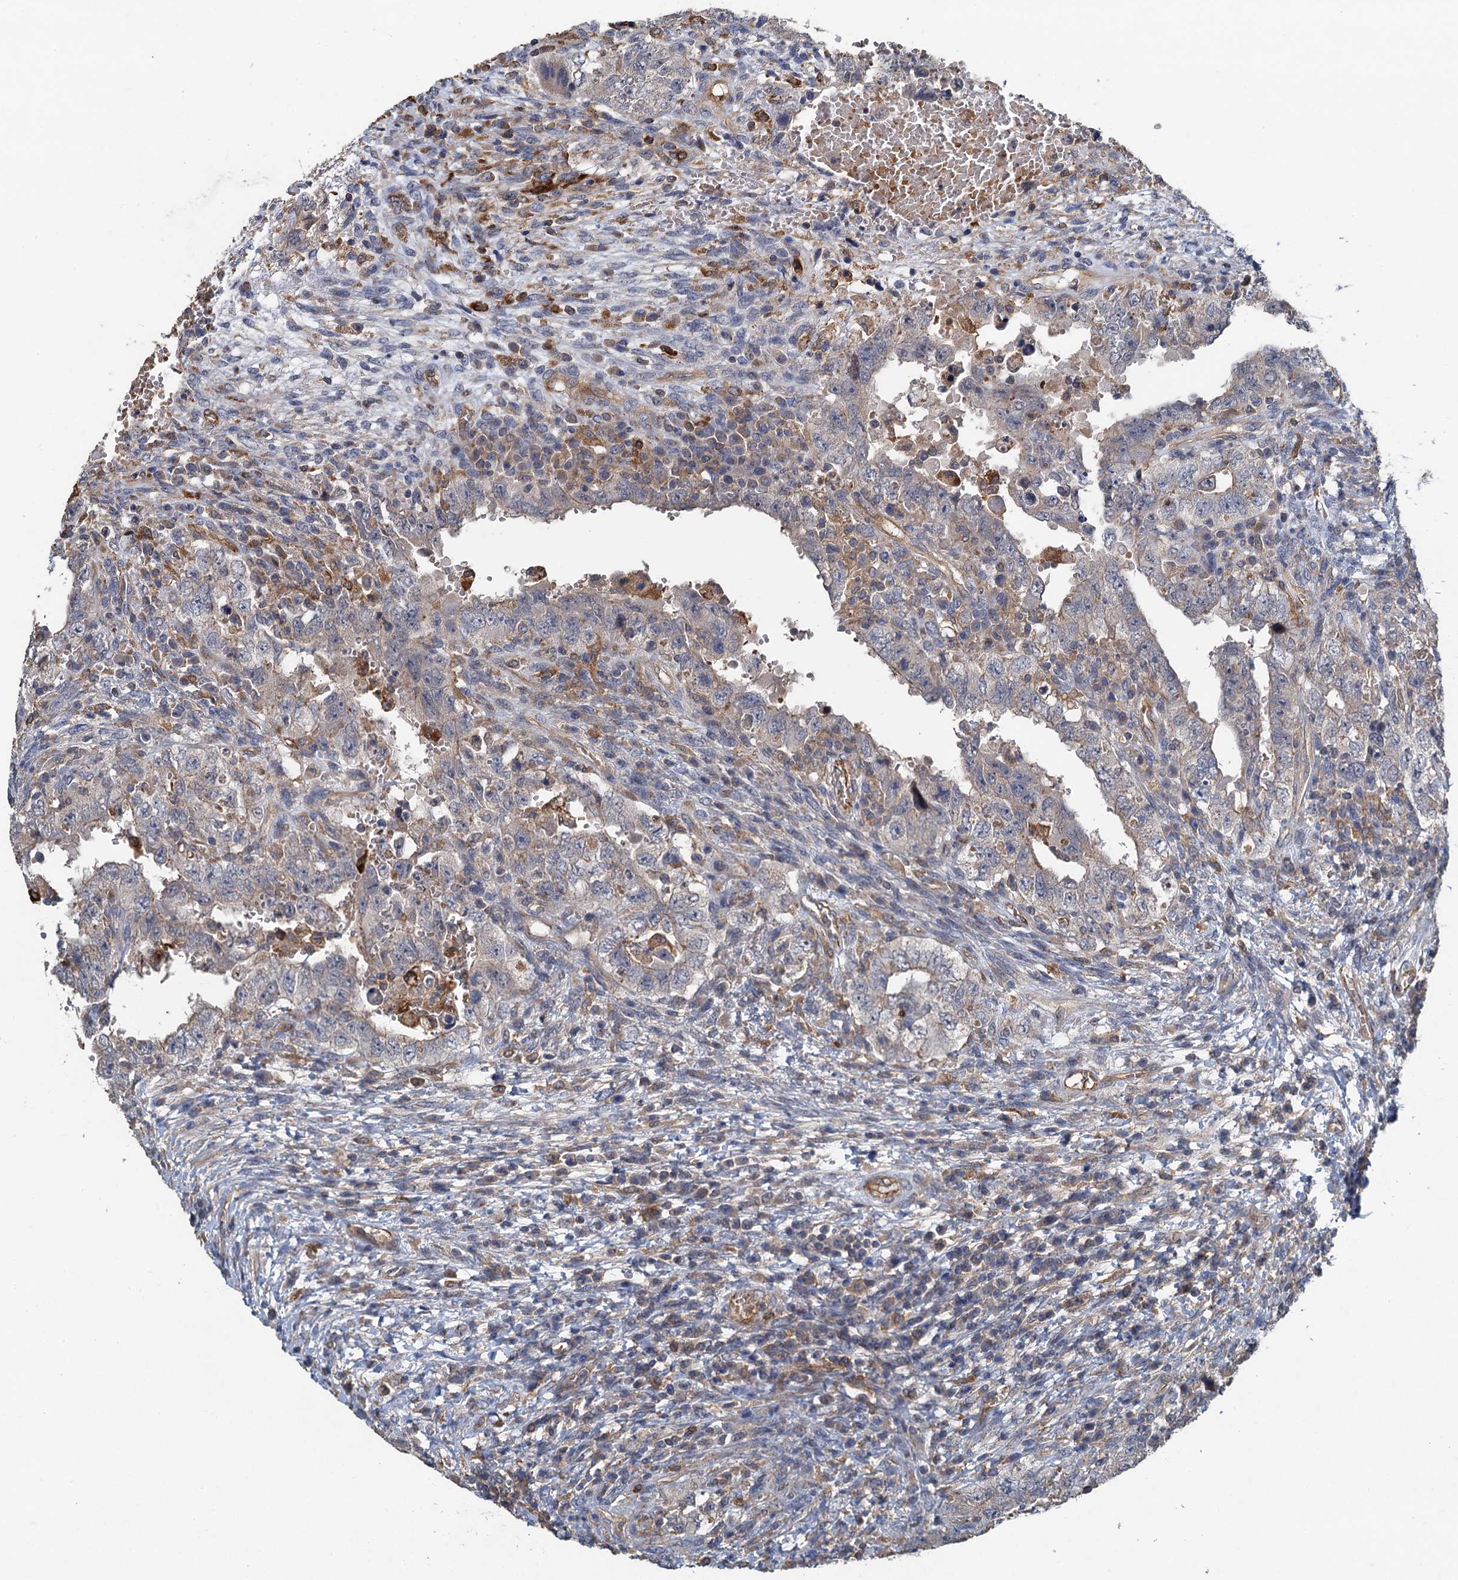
{"staining": {"intensity": "negative", "quantity": "none", "location": "none"}, "tissue": "testis cancer", "cell_type": "Tumor cells", "image_type": "cancer", "snomed": [{"axis": "morphology", "description": "Carcinoma, Embryonal, NOS"}, {"axis": "topography", "description": "Testis"}], "caption": "High power microscopy histopathology image of an immunohistochemistry image of testis embryonal carcinoma, revealing no significant expression in tumor cells. (Stains: DAB immunohistochemistry (IHC) with hematoxylin counter stain, Microscopy: brightfield microscopy at high magnification).", "gene": "RSAD2", "patient": {"sex": "male", "age": 26}}